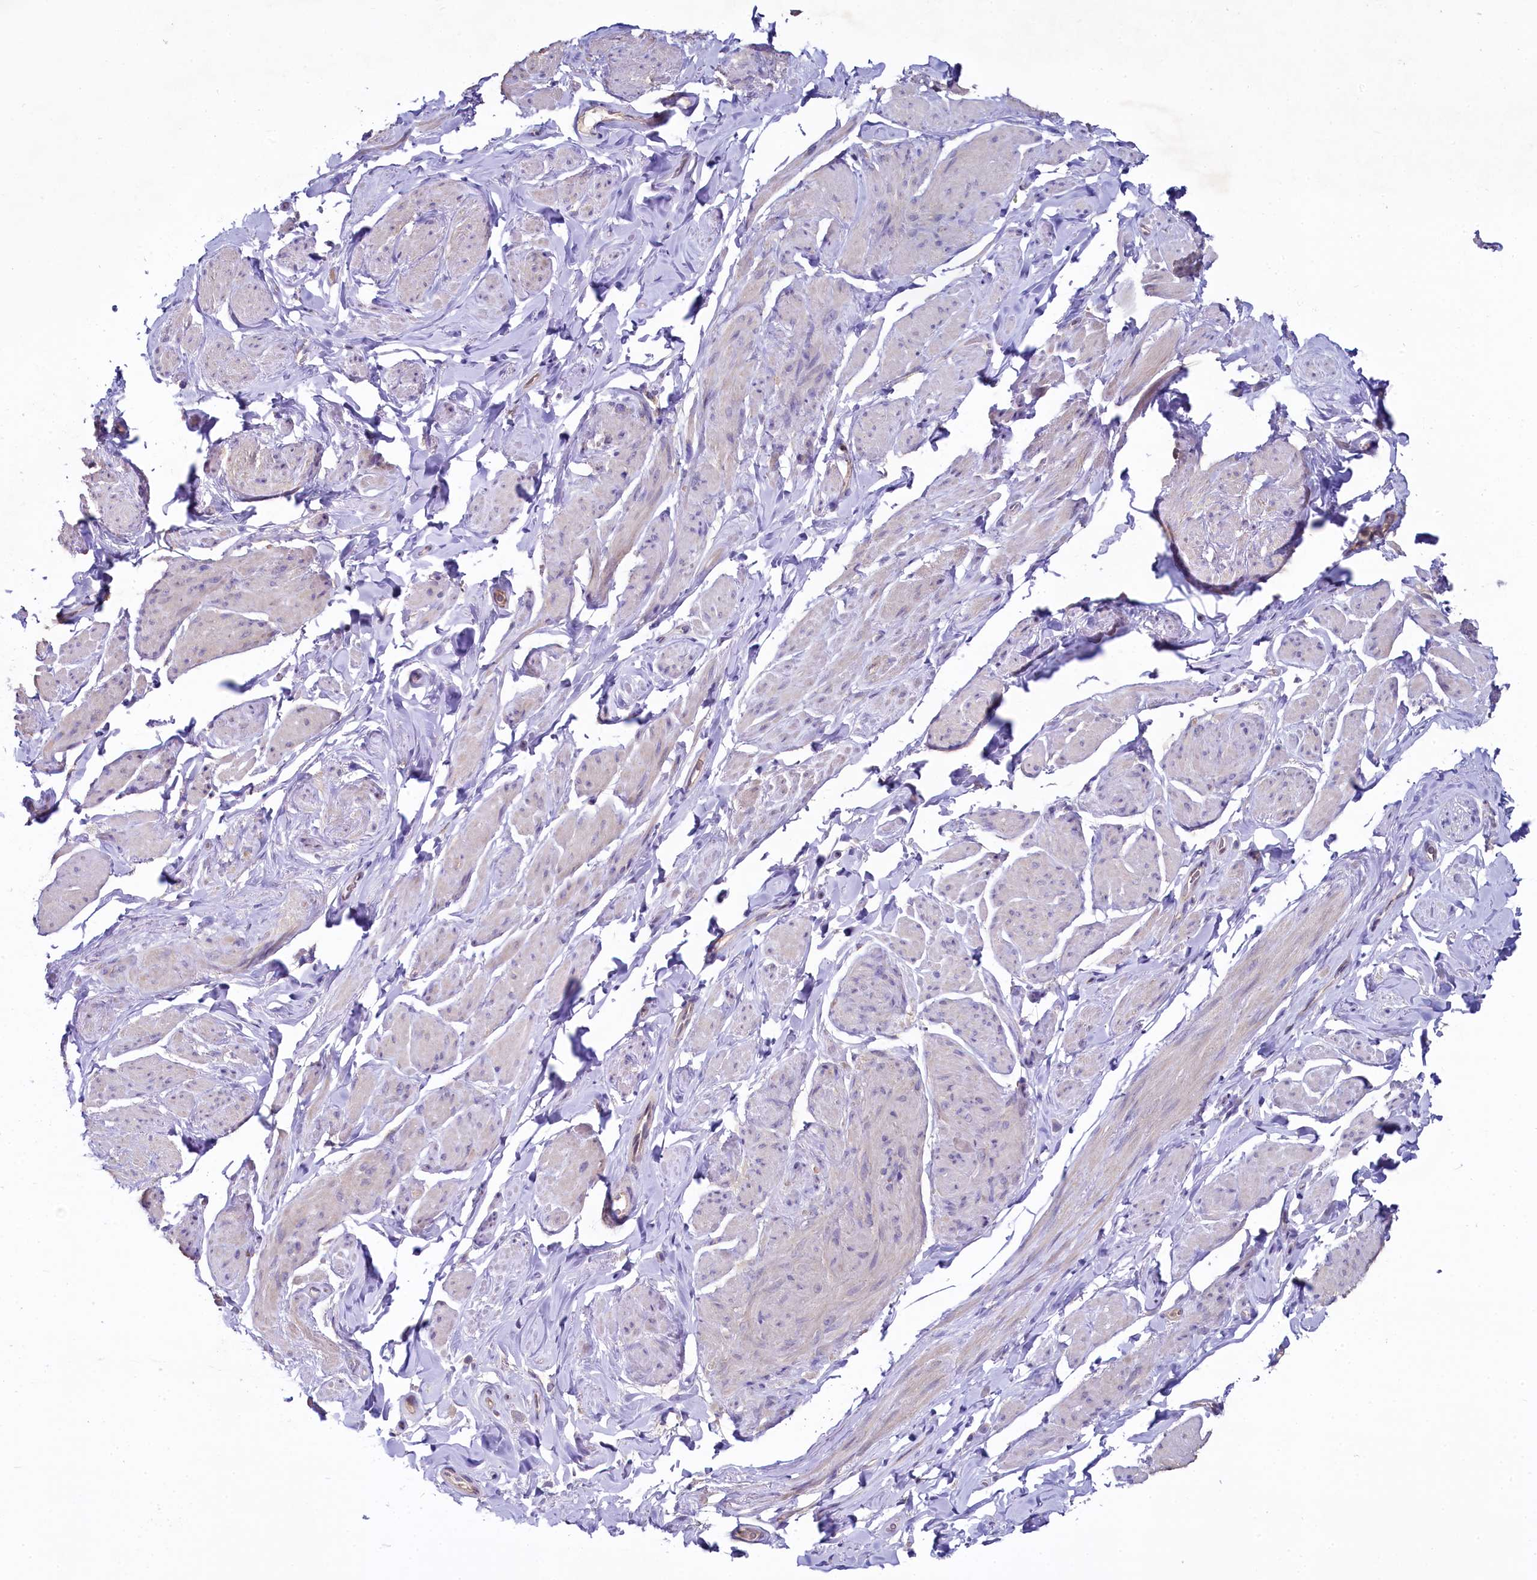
{"staining": {"intensity": "negative", "quantity": "none", "location": "none"}, "tissue": "smooth muscle", "cell_type": "Smooth muscle cells", "image_type": "normal", "snomed": [{"axis": "morphology", "description": "Normal tissue, NOS"}, {"axis": "topography", "description": "Smooth muscle"}, {"axis": "topography", "description": "Peripheral nerve tissue"}], "caption": "Smooth muscle cells show no significant protein staining in unremarkable smooth muscle.", "gene": "MRPL57", "patient": {"sex": "male", "age": 69}}